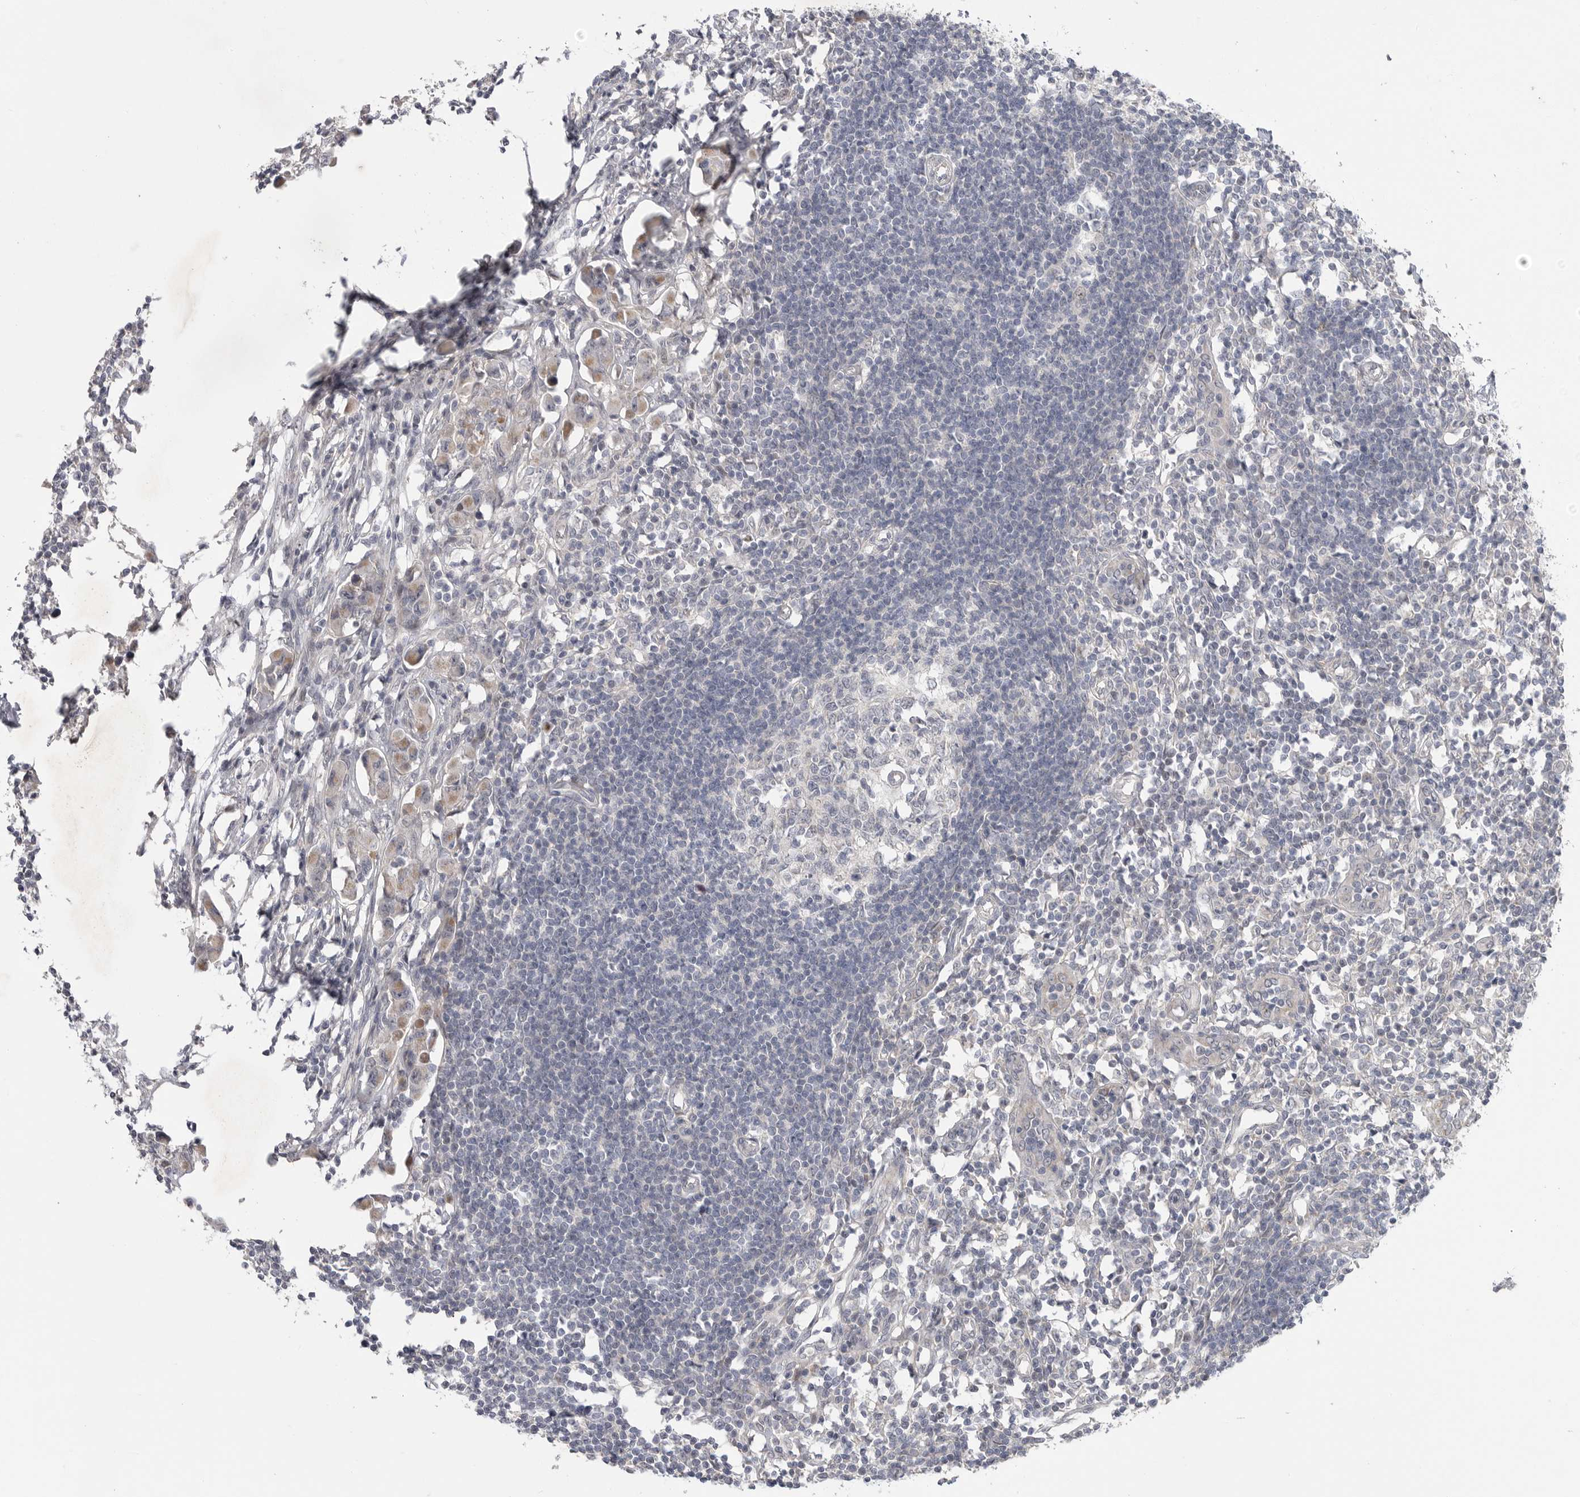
{"staining": {"intensity": "negative", "quantity": "none", "location": "none"}, "tissue": "lymph node", "cell_type": "Germinal center cells", "image_type": "normal", "snomed": [{"axis": "morphology", "description": "Normal tissue, NOS"}, {"axis": "morphology", "description": "Malignant melanoma, Metastatic site"}, {"axis": "topography", "description": "Lymph node"}], "caption": "High magnification brightfield microscopy of unremarkable lymph node stained with DAB (3,3'-diaminobenzidine) (brown) and counterstained with hematoxylin (blue): germinal center cells show no significant staining.", "gene": "FBXO43", "patient": {"sex": "male", "age": 41}}